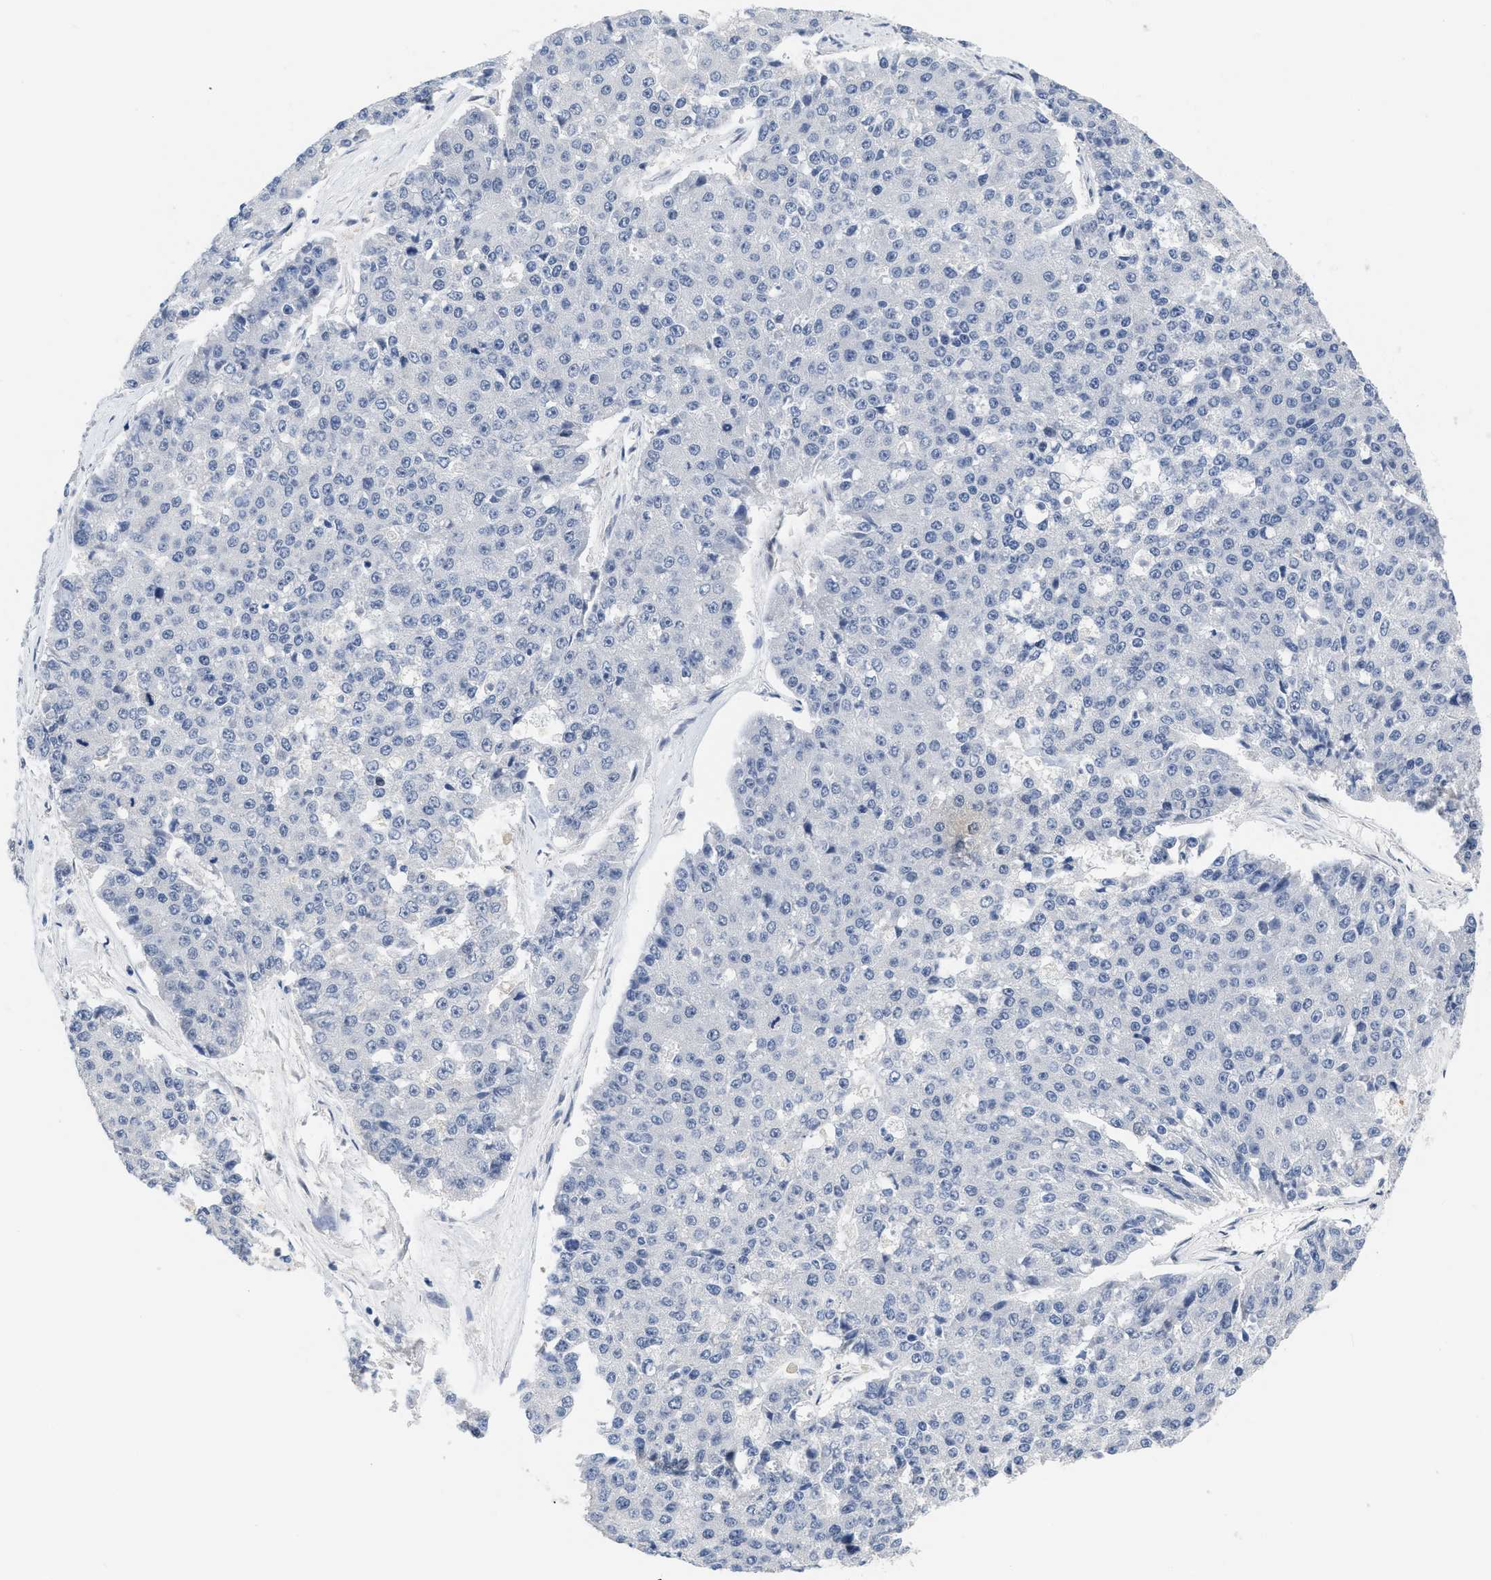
{"staining": {"intensity": "negative", "quantity": "none", "location": "none"}, "tissue": "pancreatic cancer", "cell_type": "Tumor cells", "image_type": "cancer", "snomed": [{"axis": "morphology", "description": "Adenocarcinoma, NOS"}, {"axis": "topography", "description": "Pancreas"}], "caption": "A micrograph of human adenocarcinoma (pancreatic) is negative for staining in tumor cells. Nuclei are stained in blue.", "gene": "HIF1A", "patient": {"sex": "male", "age": 50}}